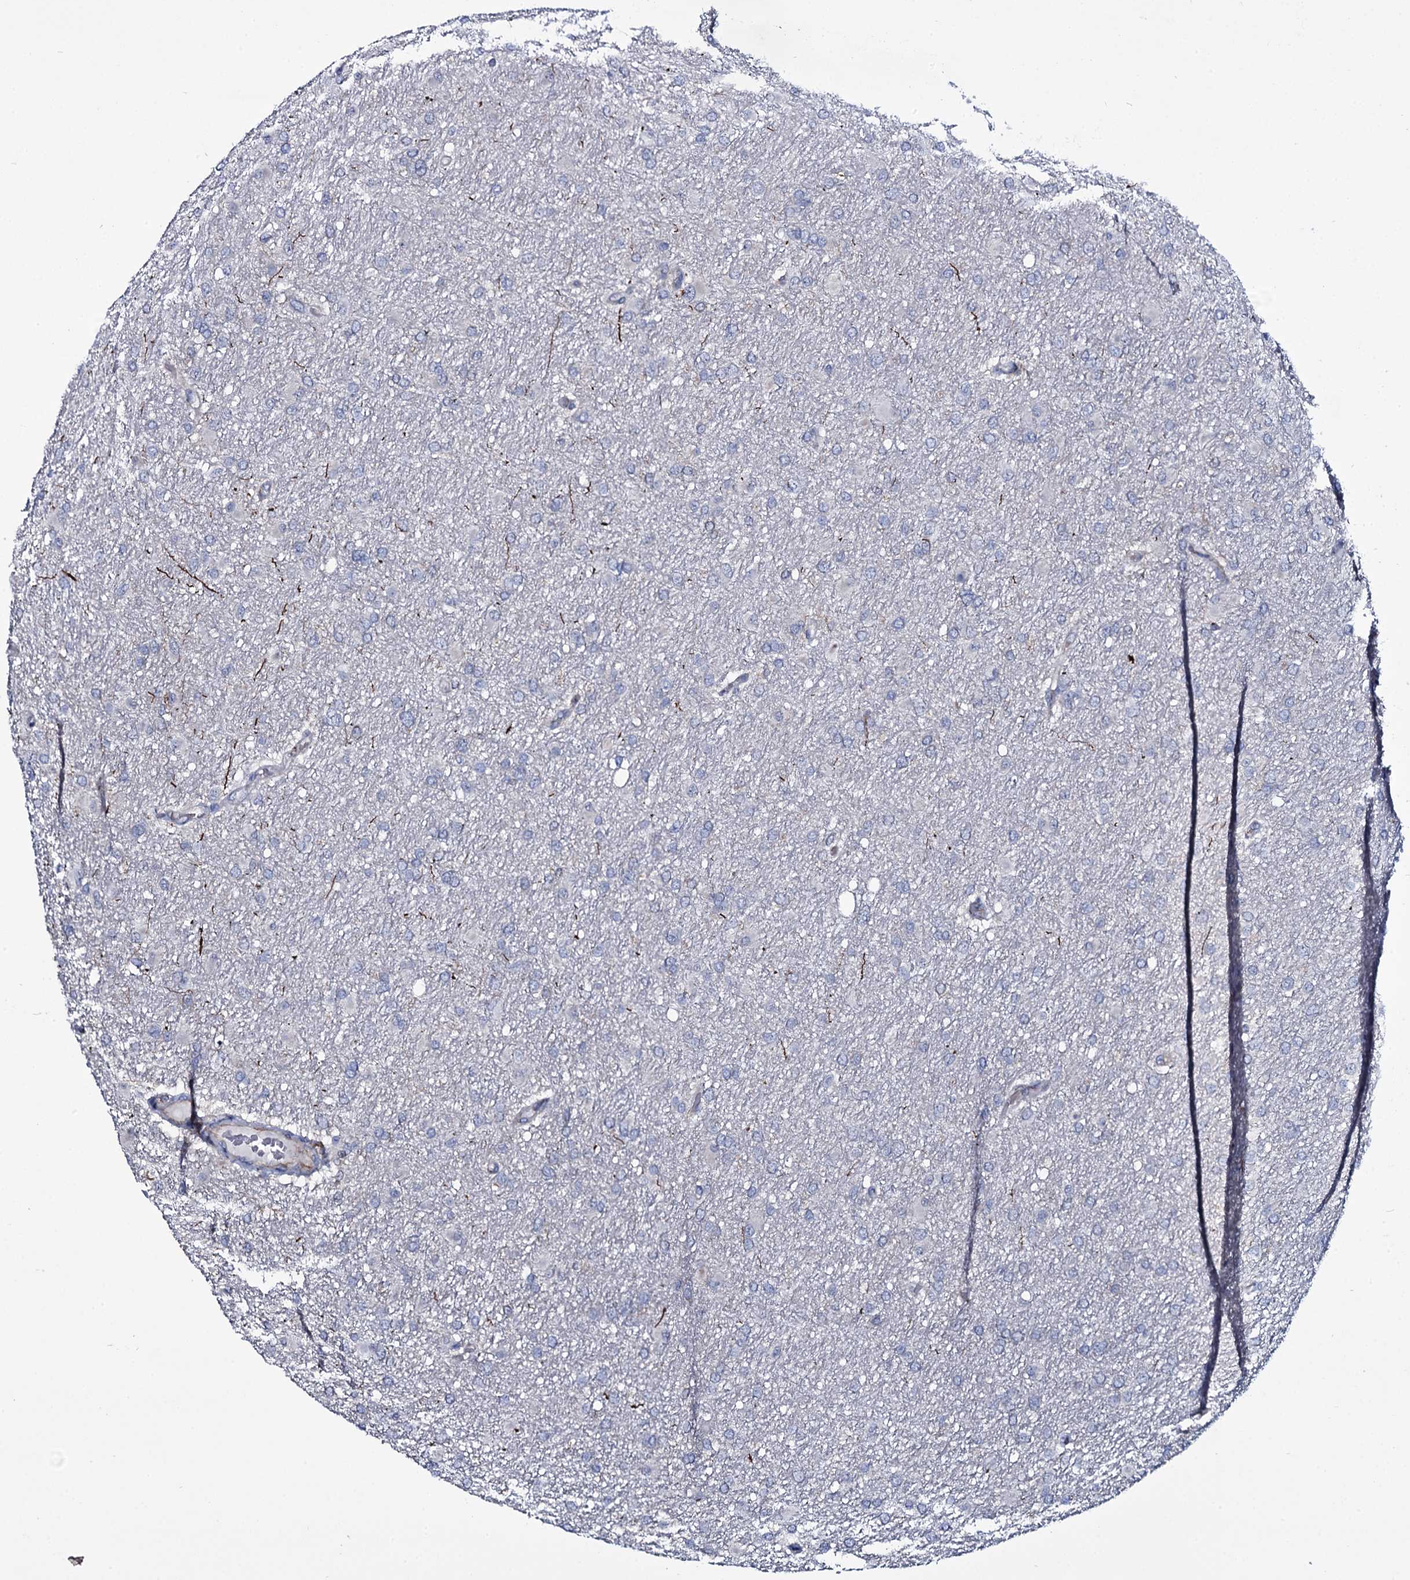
{"staining": {"intensity": "negative", "quantity": "none", "location": "none"}, "tissue": "glioma", "cell_type": "Tumor cells", "image_type": "cancer", "snomed": [{"axis": "morphology", "description": "Glioma, malignant, High grade"}, {"axis": "topography", "description": "Cerebral cortex"}], "caption": "This photomicrograph is of glioma stained with immunohistochemistry (IHC) to label a protein in brown with the nuclei are counter-stained blue. There is no staining in tumor cells. (DAB (3,3'-diaminobenzidine) immunohistochemistry visualized using brightfield microscopy, high magnification).", "gene": "VAMP8", "patient": {"sex": "female", "age": 36}}